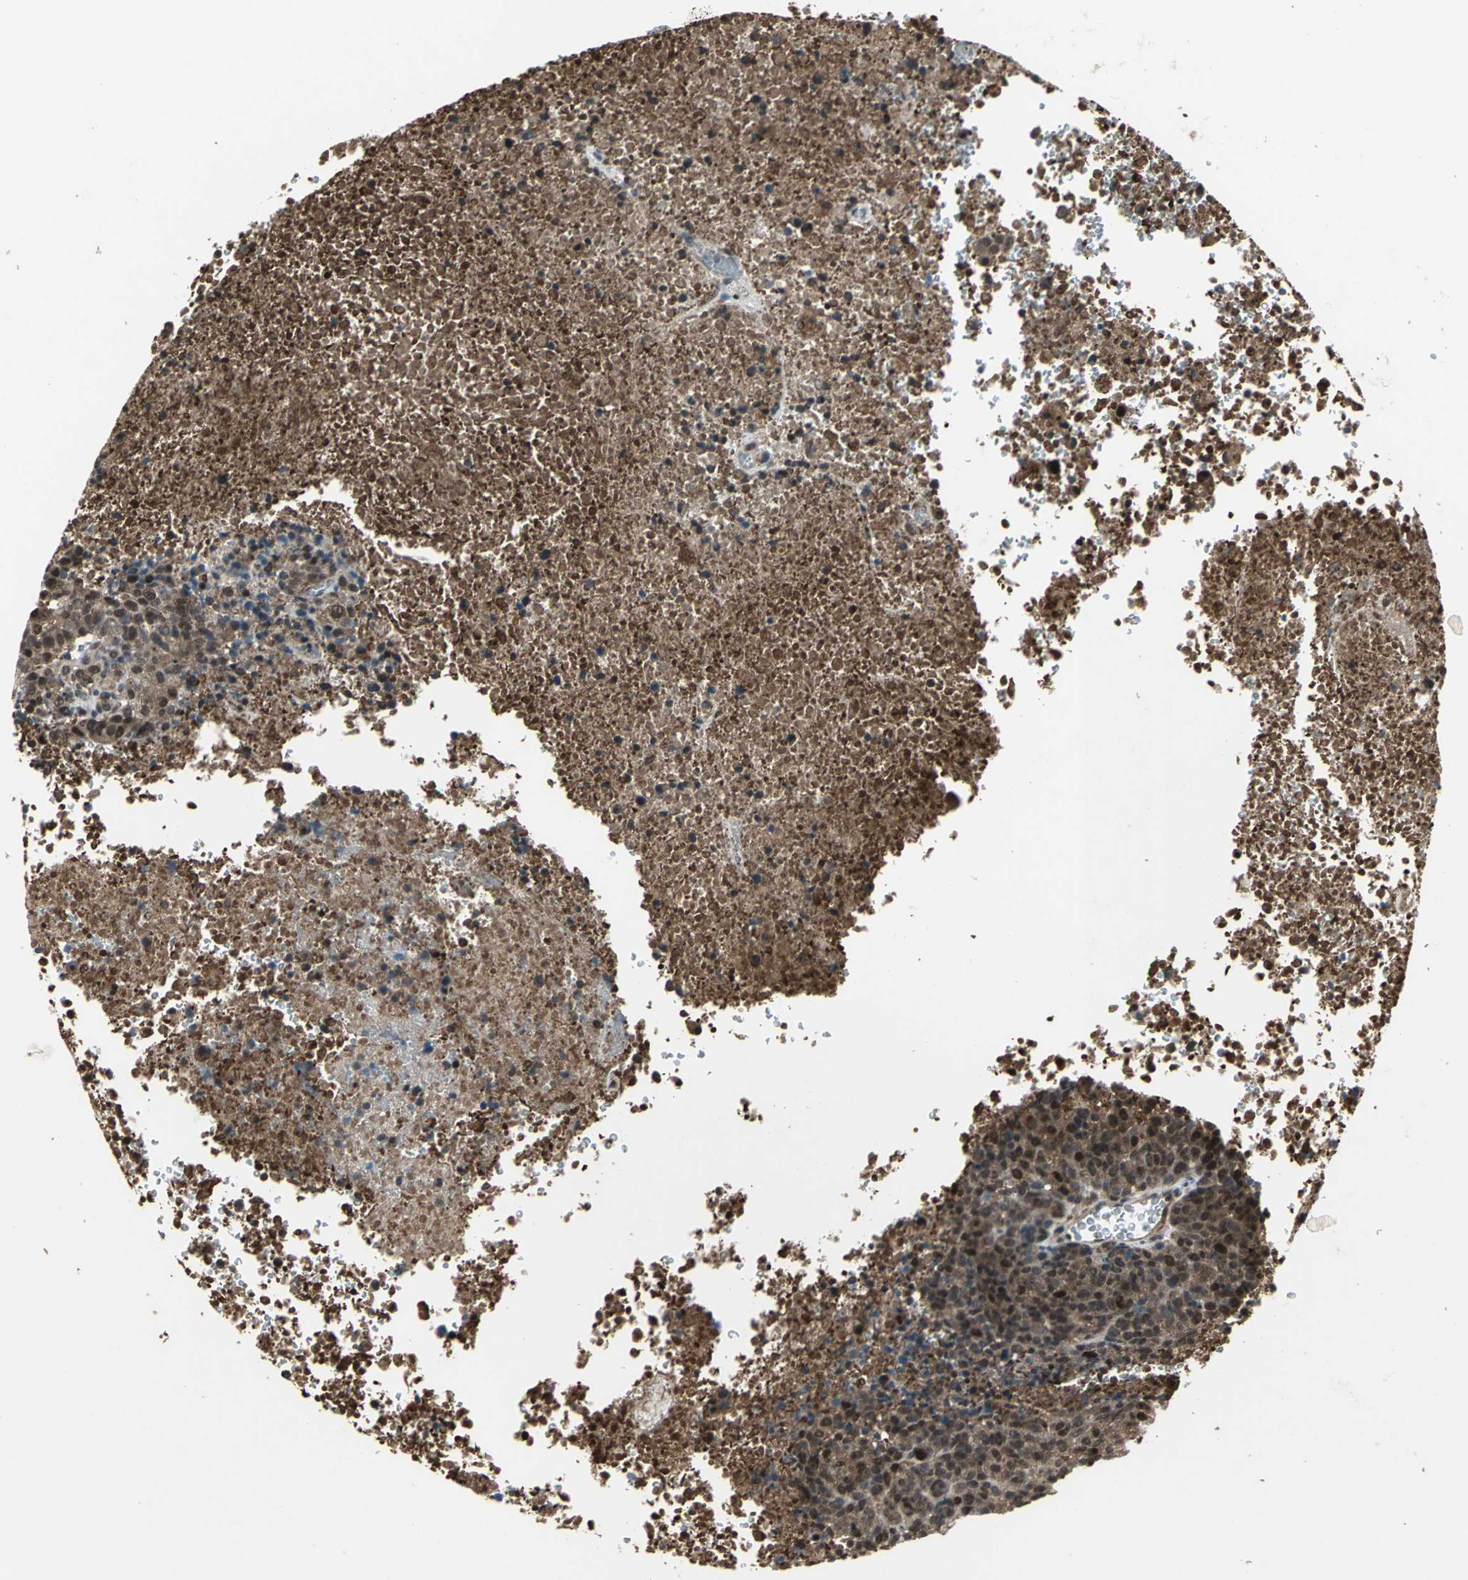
{"staining": {"intensity": "moderate", "quantity": ">75%", "location": "cytoplasmic/membranous,nuclear"}, "tissue": "melanoma", "cell_type": "Tumor cells", "image_type": "cancer", "snomed": [{"axis": "morphology", "description": "Malignant melanoma, Metastatic site"}, {"axis": "topography", "description": "Cerebral cortex"}], "caption": "The histopathology image exhibits immunohistochemical staining of malignant melanoma (metastatic site). There is moderate cytoplasmic/membranous and nuclear staining is present in about >75% of tumor cells. (DAB (3,3'-diaminobenzidine) IHC, brown staining for protein, blue staining for nuclei).", "gene": "COPS5", "patient": {"sex": "female", "age": 52}}